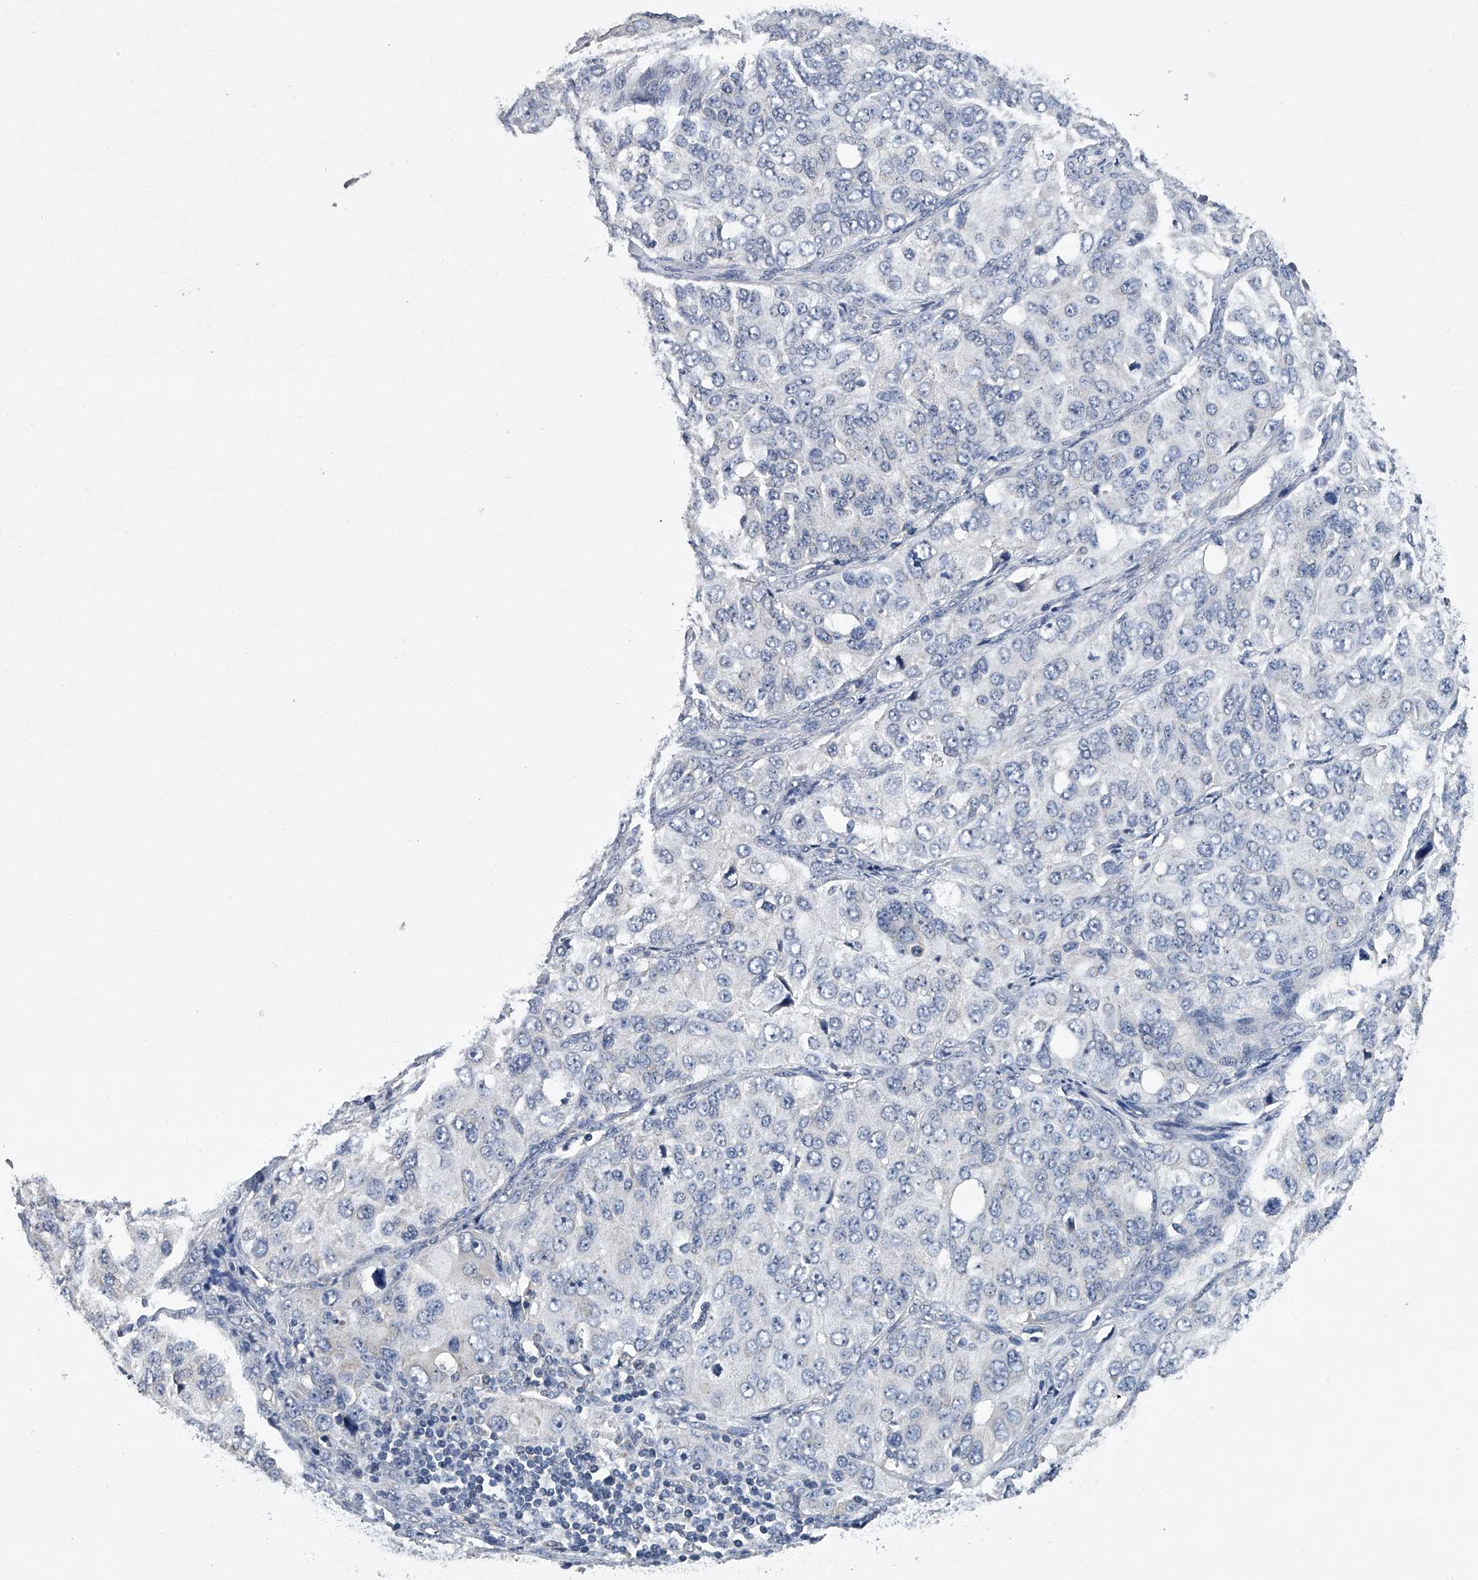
{"staining": {"intensity": "negative", "quantity": "none", "location": "none"}, "tissue": "ovarian cancer", "cell_type": "Tumor cells", "image_type": "cancer", "snomed": [{"axis": "morphology", "description": "Carcinoma, endometroid"}, {"axis": "topography", "description": "Ovary"}], "caption": "The photomicrograph reveals no staining of tumor cells in ovarian endometroid carcinoma.", "gene": "RNF5", "patient": {"sex": "female", "age": 51}}